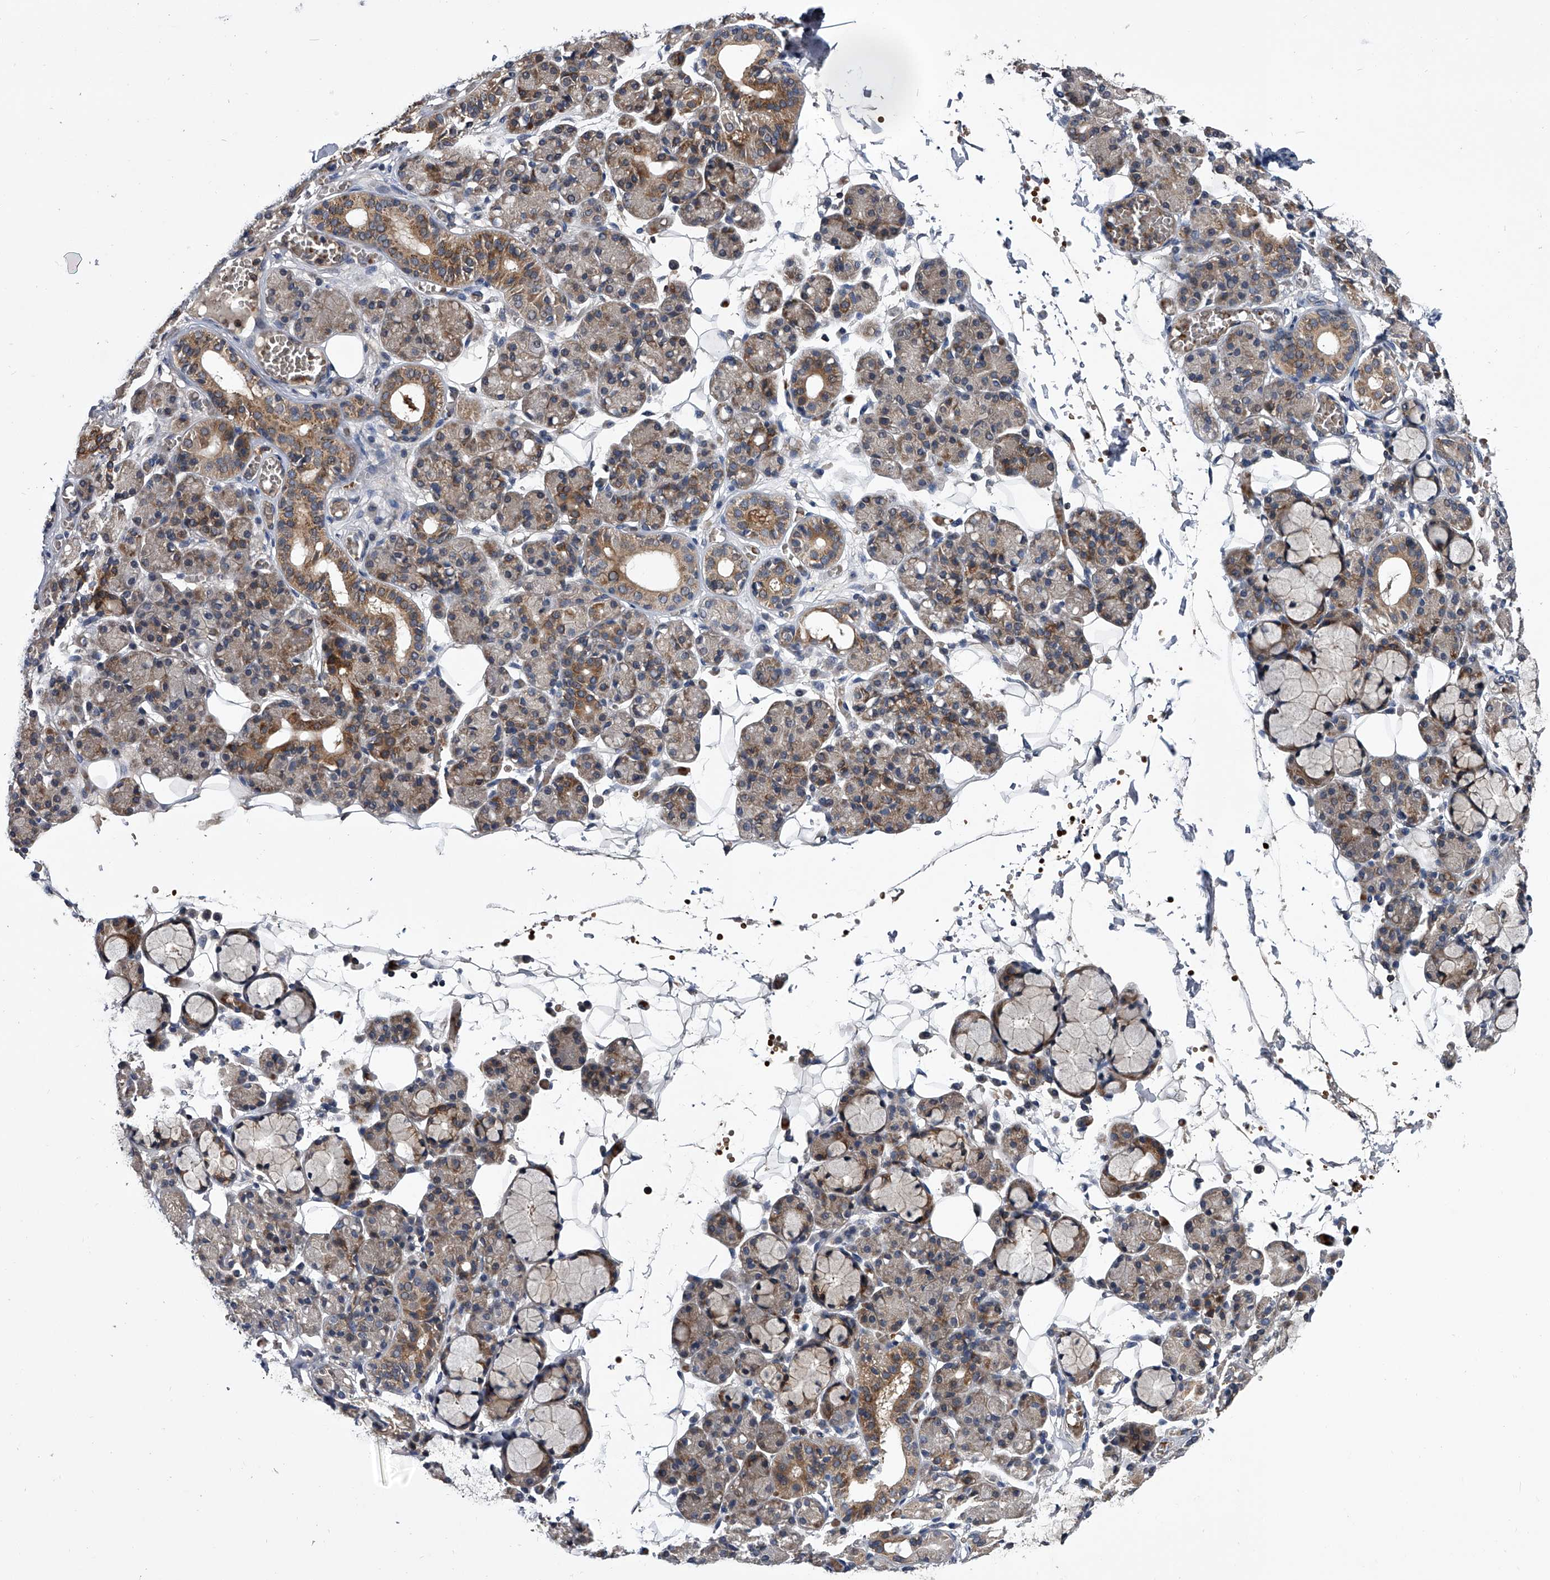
{"staining": {"intensity": "weak", "quantity": "<25%", "location": "cytoplasmic/membranous"}, "tissue": "salivary gland", "cell_type": "Glandular cells", "image_type": "normal", "snomed": [{"axis": "morphology", "description": "Normal tissue, NOS"}, {"axis": "topography", "description": "Salivary gland"}], "caption": "Immunohistochemistry of benign salivary gland shows no positivity in glandular cells.", "gene": "ZNF30", "patient": {"sex": "male", "age": 63}}